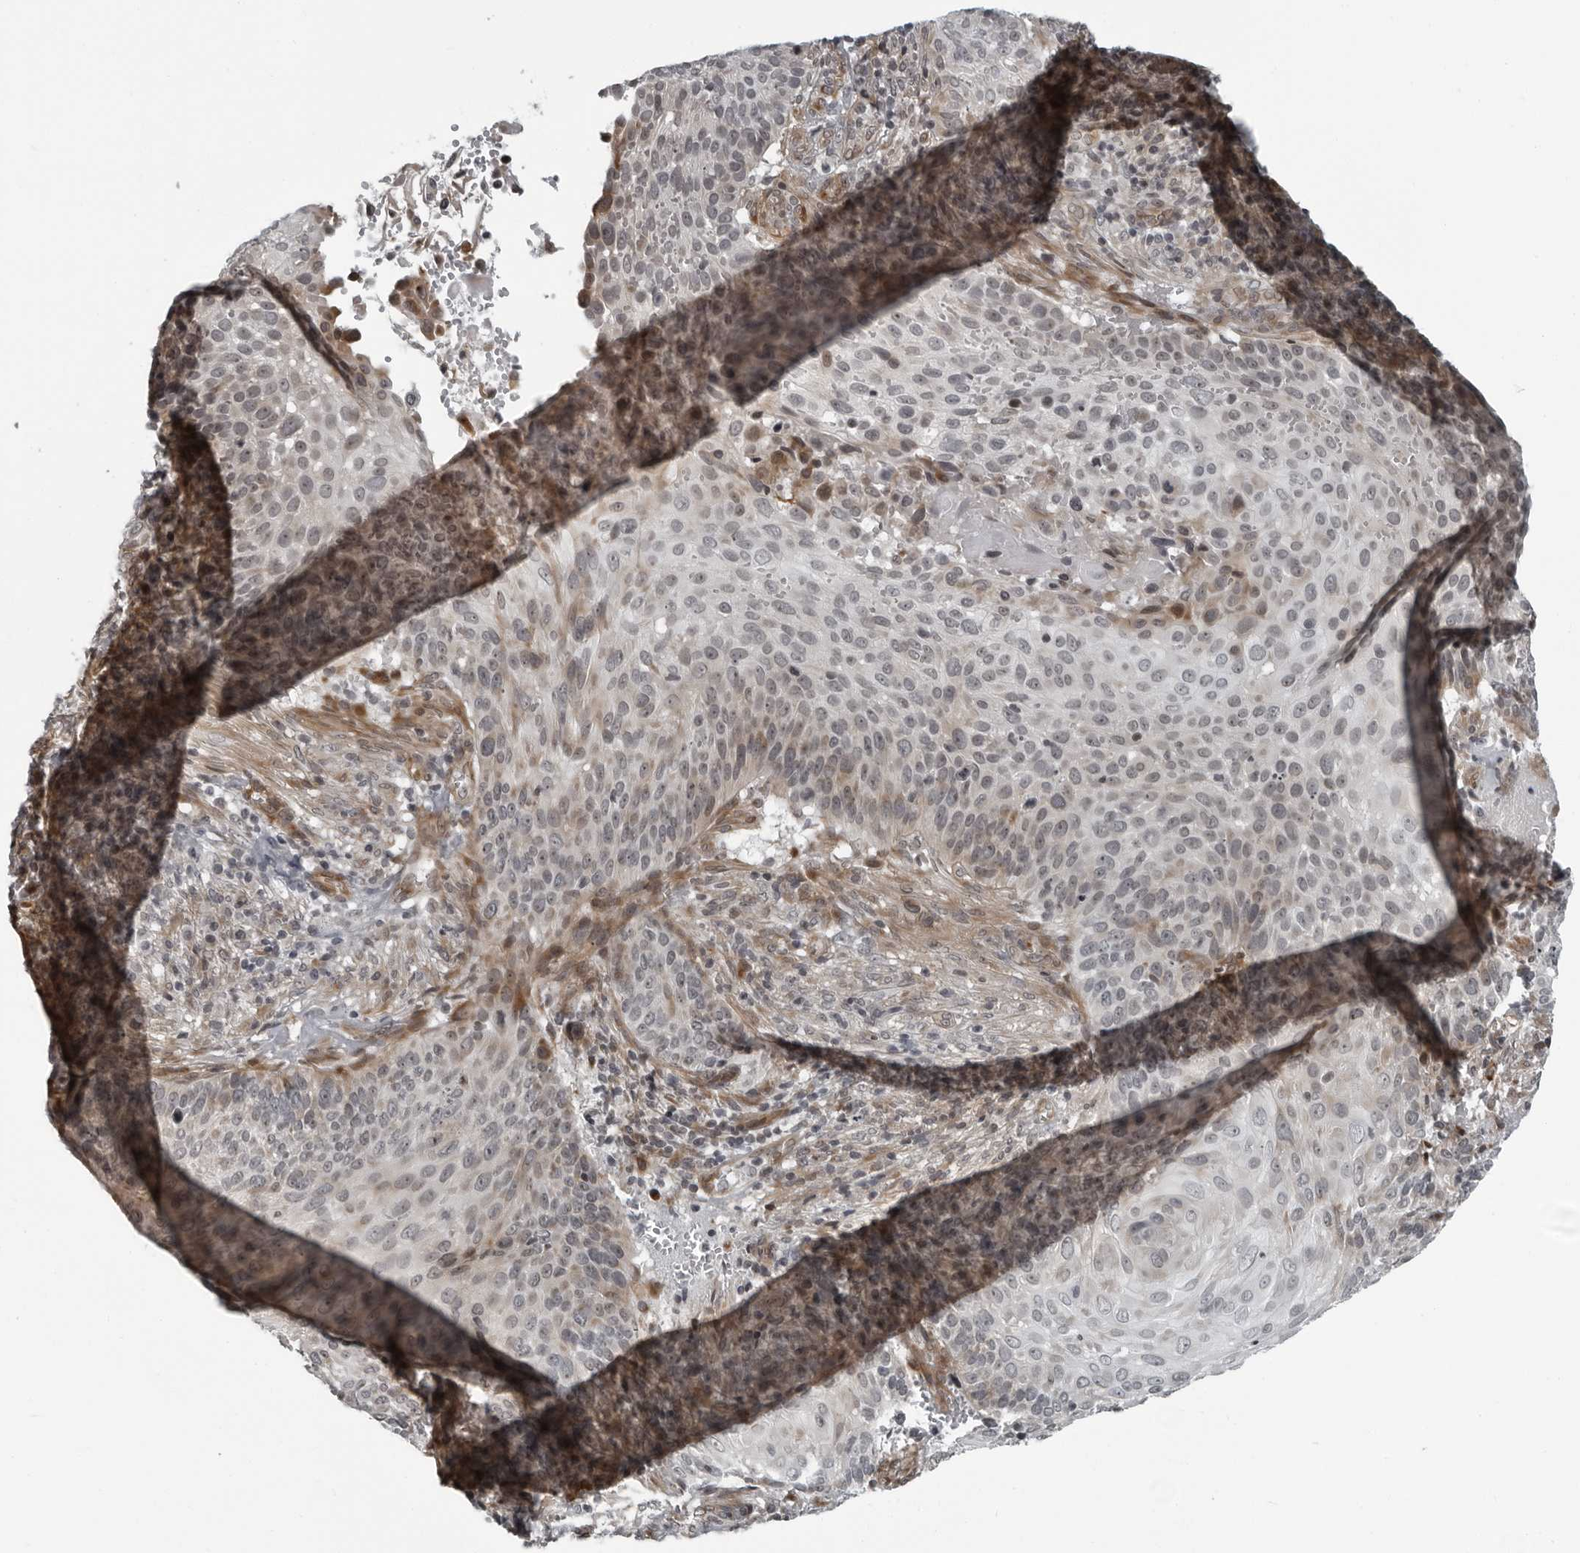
{"staining": {"intensity": "weak", "quantity": "<25%", "location": "cytoplasmic/membranous,nuclear"}, "tissue": "cervical cancer", "cell_type": "Tumor cells", "image_type": "cancer", "snomed": [{"axis": "morphology", "description": "Squamous cell carcinoma, NOS"}, {"axis": "topography", "description": "Cervix"}], "caption": "This is an IHC photomicrograph of cervical squamous cell carcinoma. There is no positivity in tumor cells.", "gene": "FAM102B", "patient": {"sex": "female", "age": 74}}